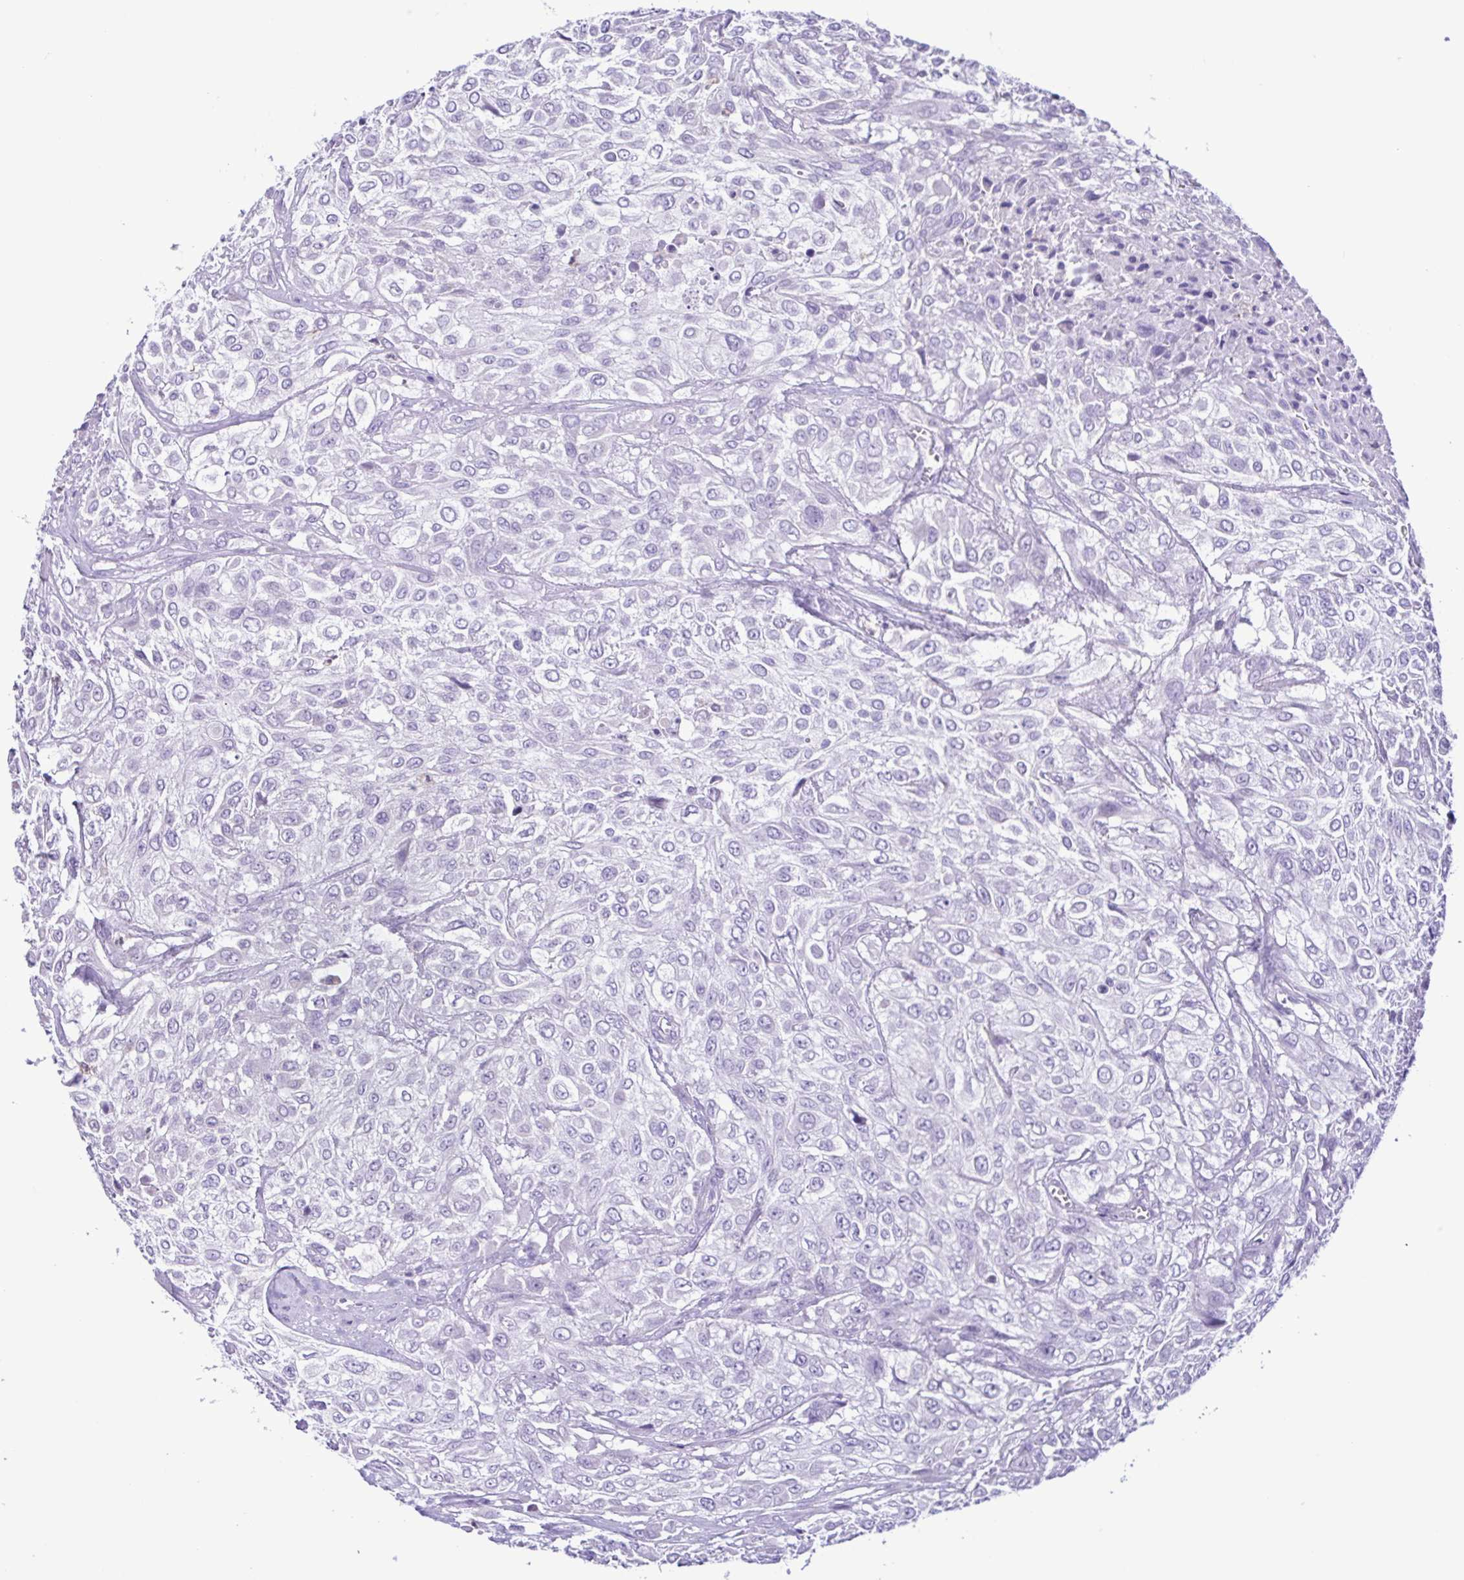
{"staining": {"intensity": "negative", "quantity": "none", "location": "none"}, "tissue": "urothelial cancer", "cell_type": "Tumor cells", "image_type": "cancer", "snomed": [{"axis": "morphology", "description": "Urothelial carcinoma, High grade"}, {"axis": "topography", "description": "Urinary bladder"}], "caption": "High power microscopy image of an immunohistochemistry photomicrograph of urothelial cancer, revealing no significant positivity in tumor cells.", "gene": "CBY2", "patient": {"sex": "male", "age": 57}}